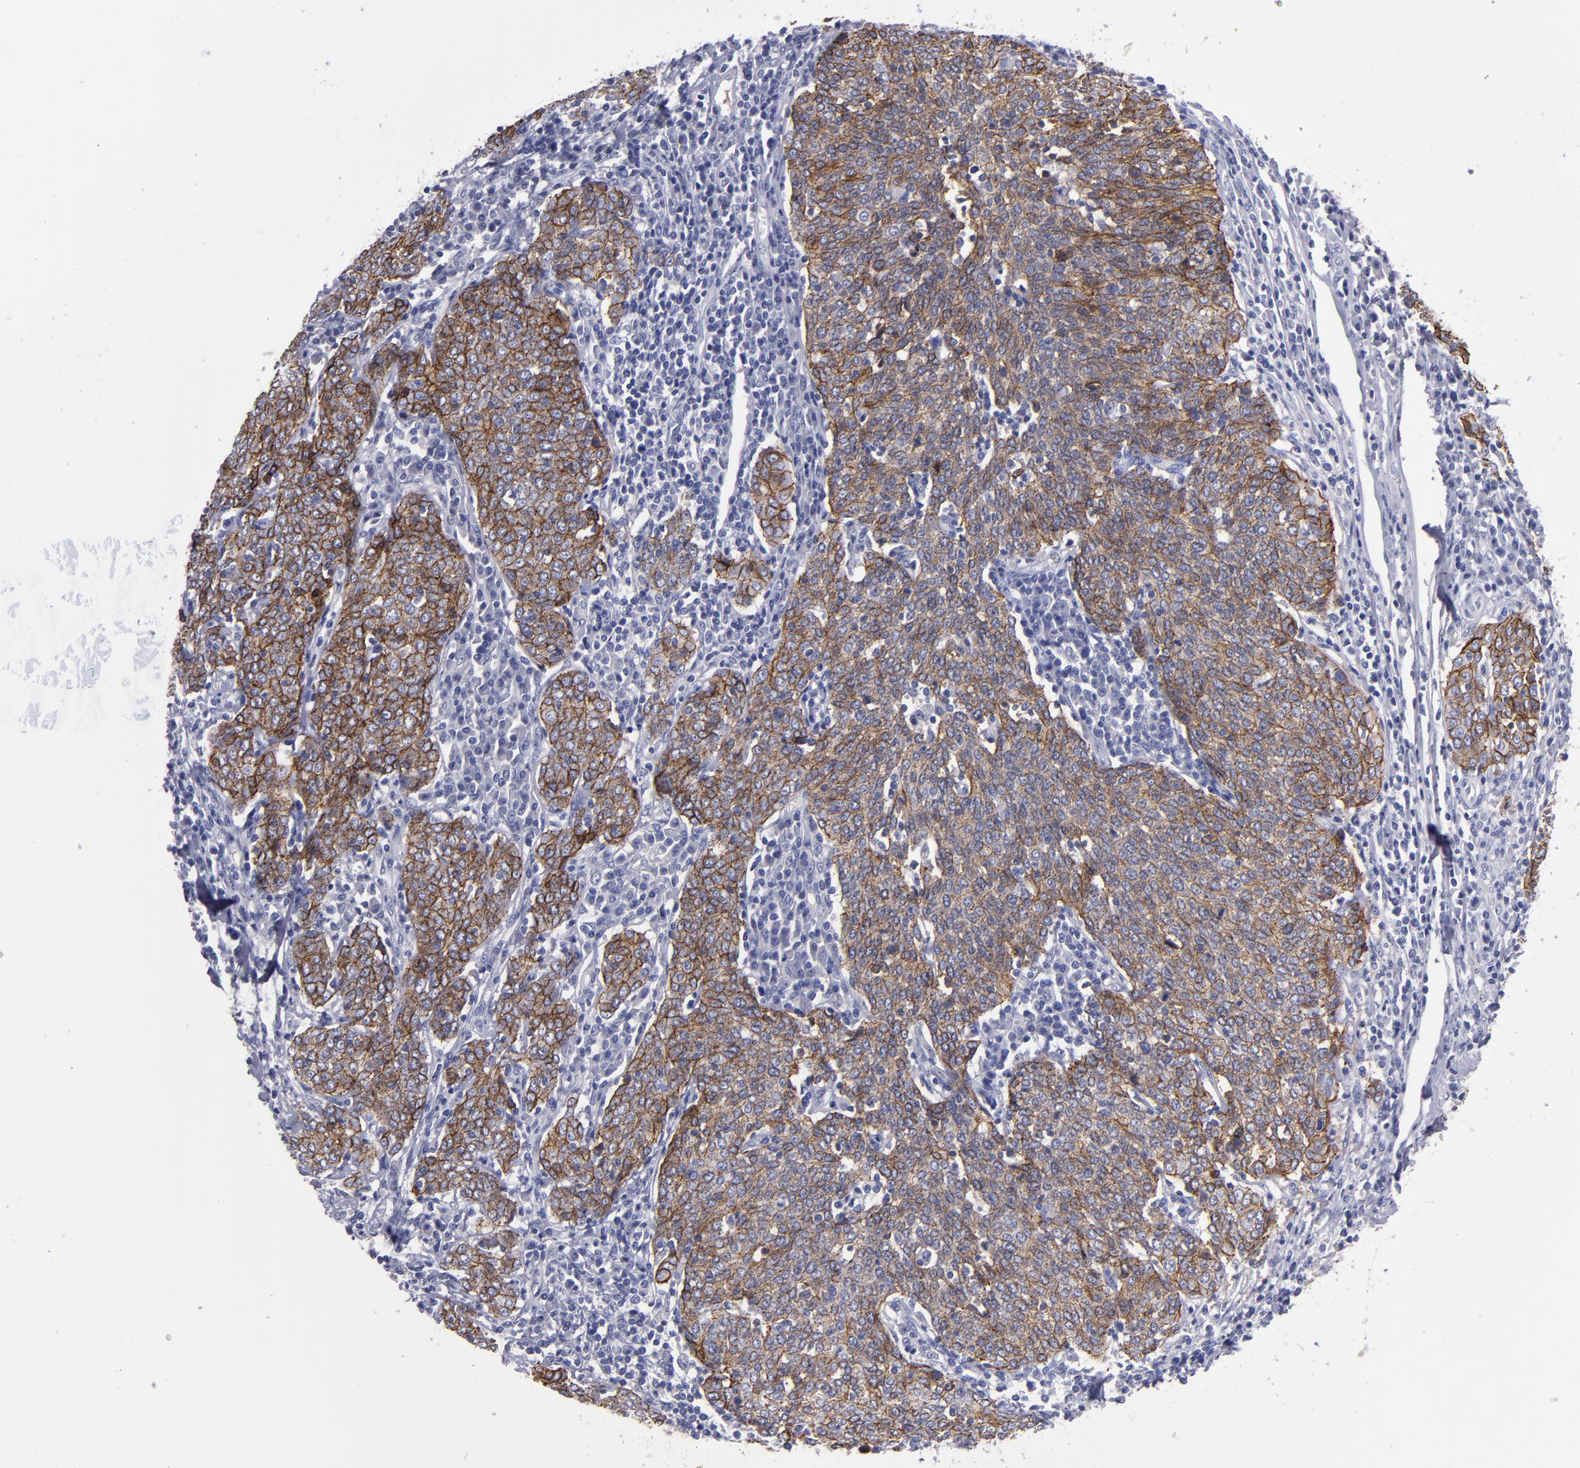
{"staining": {"intensity": "strong", "quantity": ">75%", "location": "cytoplasmic/membranous"}, "tissue": "cervical cancer", "cell_type": "Tumor cells", "image_type": "cancer", "snomed": [{"axis": "morphology", "description": "Squamous cell carcinoma, NOS"}, {"axis": "topography", "description": "Cervix"}], "caption": "High-power microscopy captured an immunohistochemistry (IHC) micrograph of cervical squamous cell carcinoma, revealing strong cytoplasmic/membranous positivity in approximately >75% of tumor cells.", "gene": "CDH3", "patient": {"sex": "female", "age": 40}}